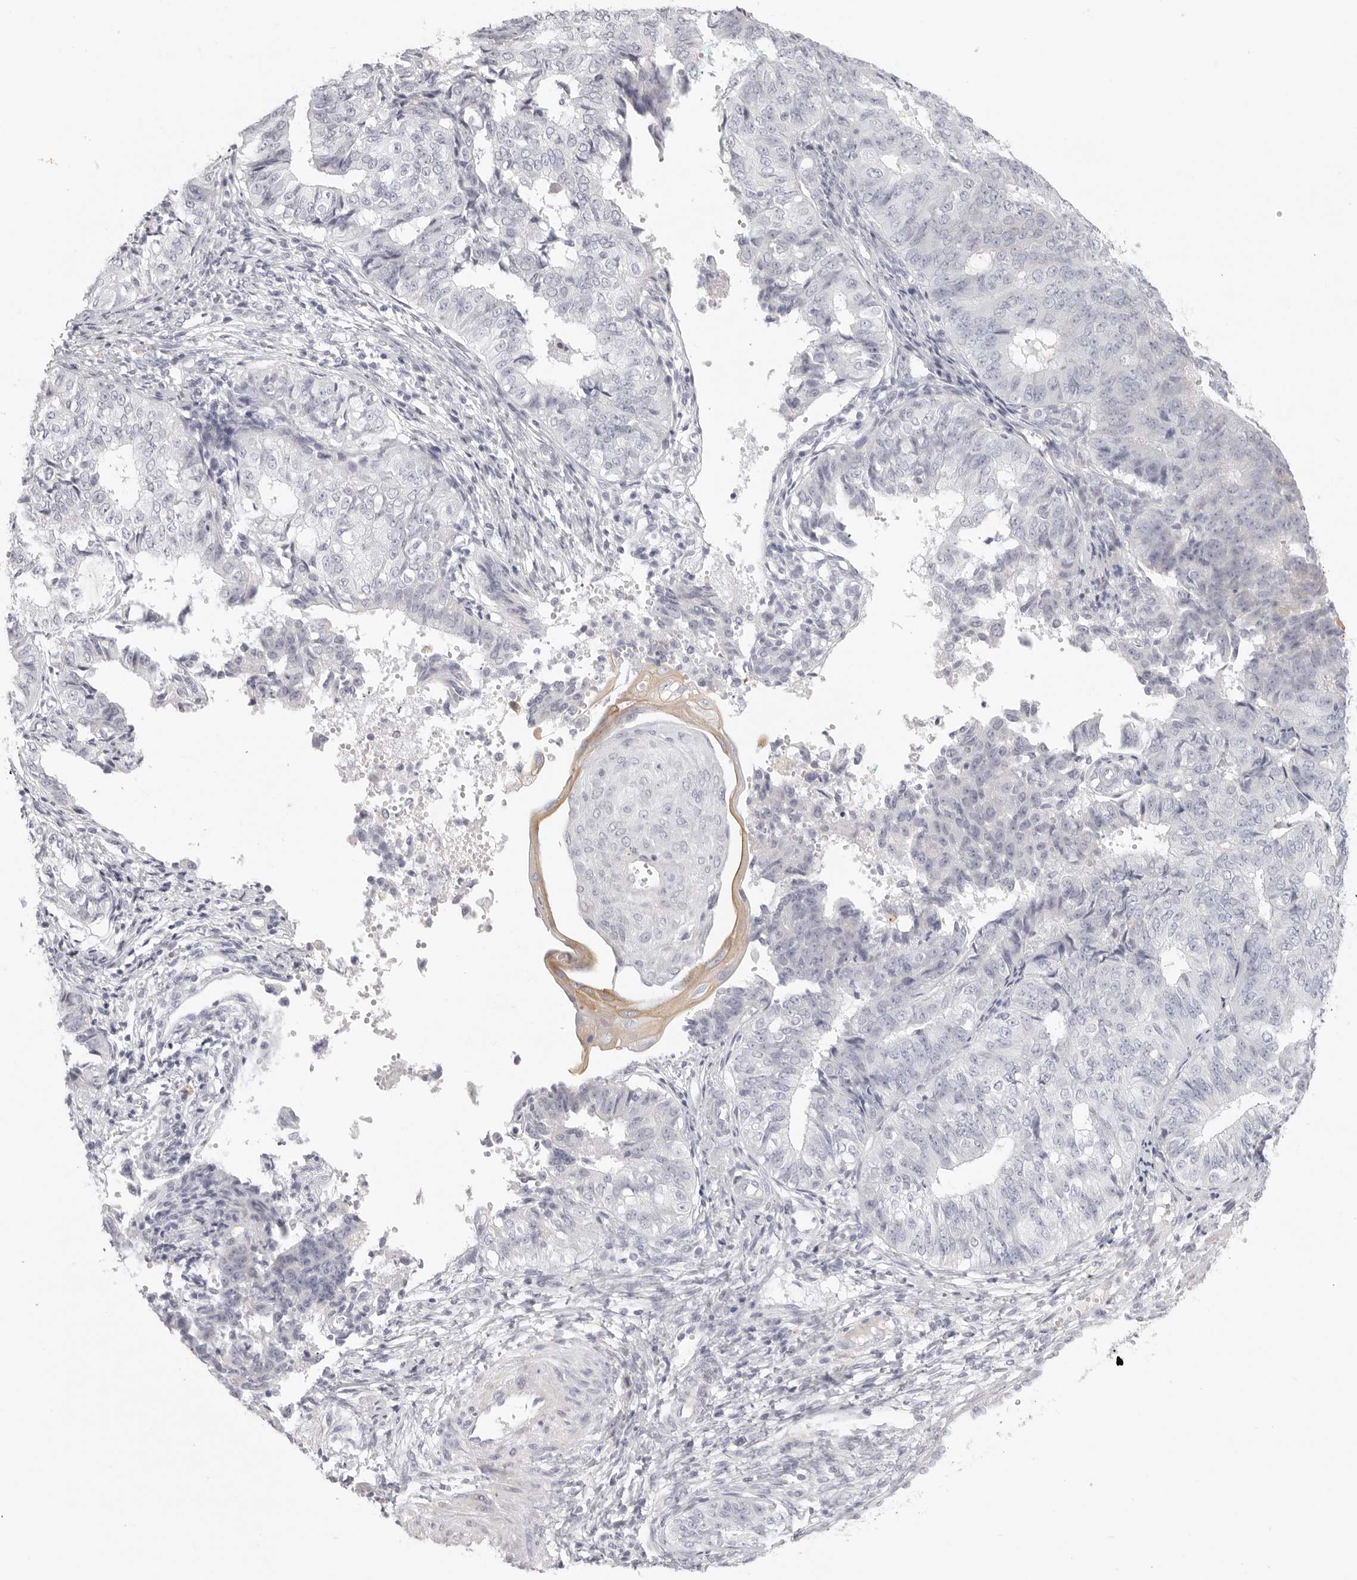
{"staining": {"intensity": "negative", "quantity": "none", "location": "none"}, "tissue": "endometrial cancer", "cell_type": "Tumor cells", "image_type": "cancer", "snomed": [{"axis": "morphology", "description": "Adenocarcinoma, NOS"}, {"axis": "topography", "description": "Endometrium"}], "caption": "High magnification brightfield microscopy of endometrial cancer (adenocarcinoma) stained with DAB (brown) and counterstained with hematoxylin (blue): tumor cells show no significant expression.", "gene": "RXFP1", "patient": {"sex": "female", "age": 32}}